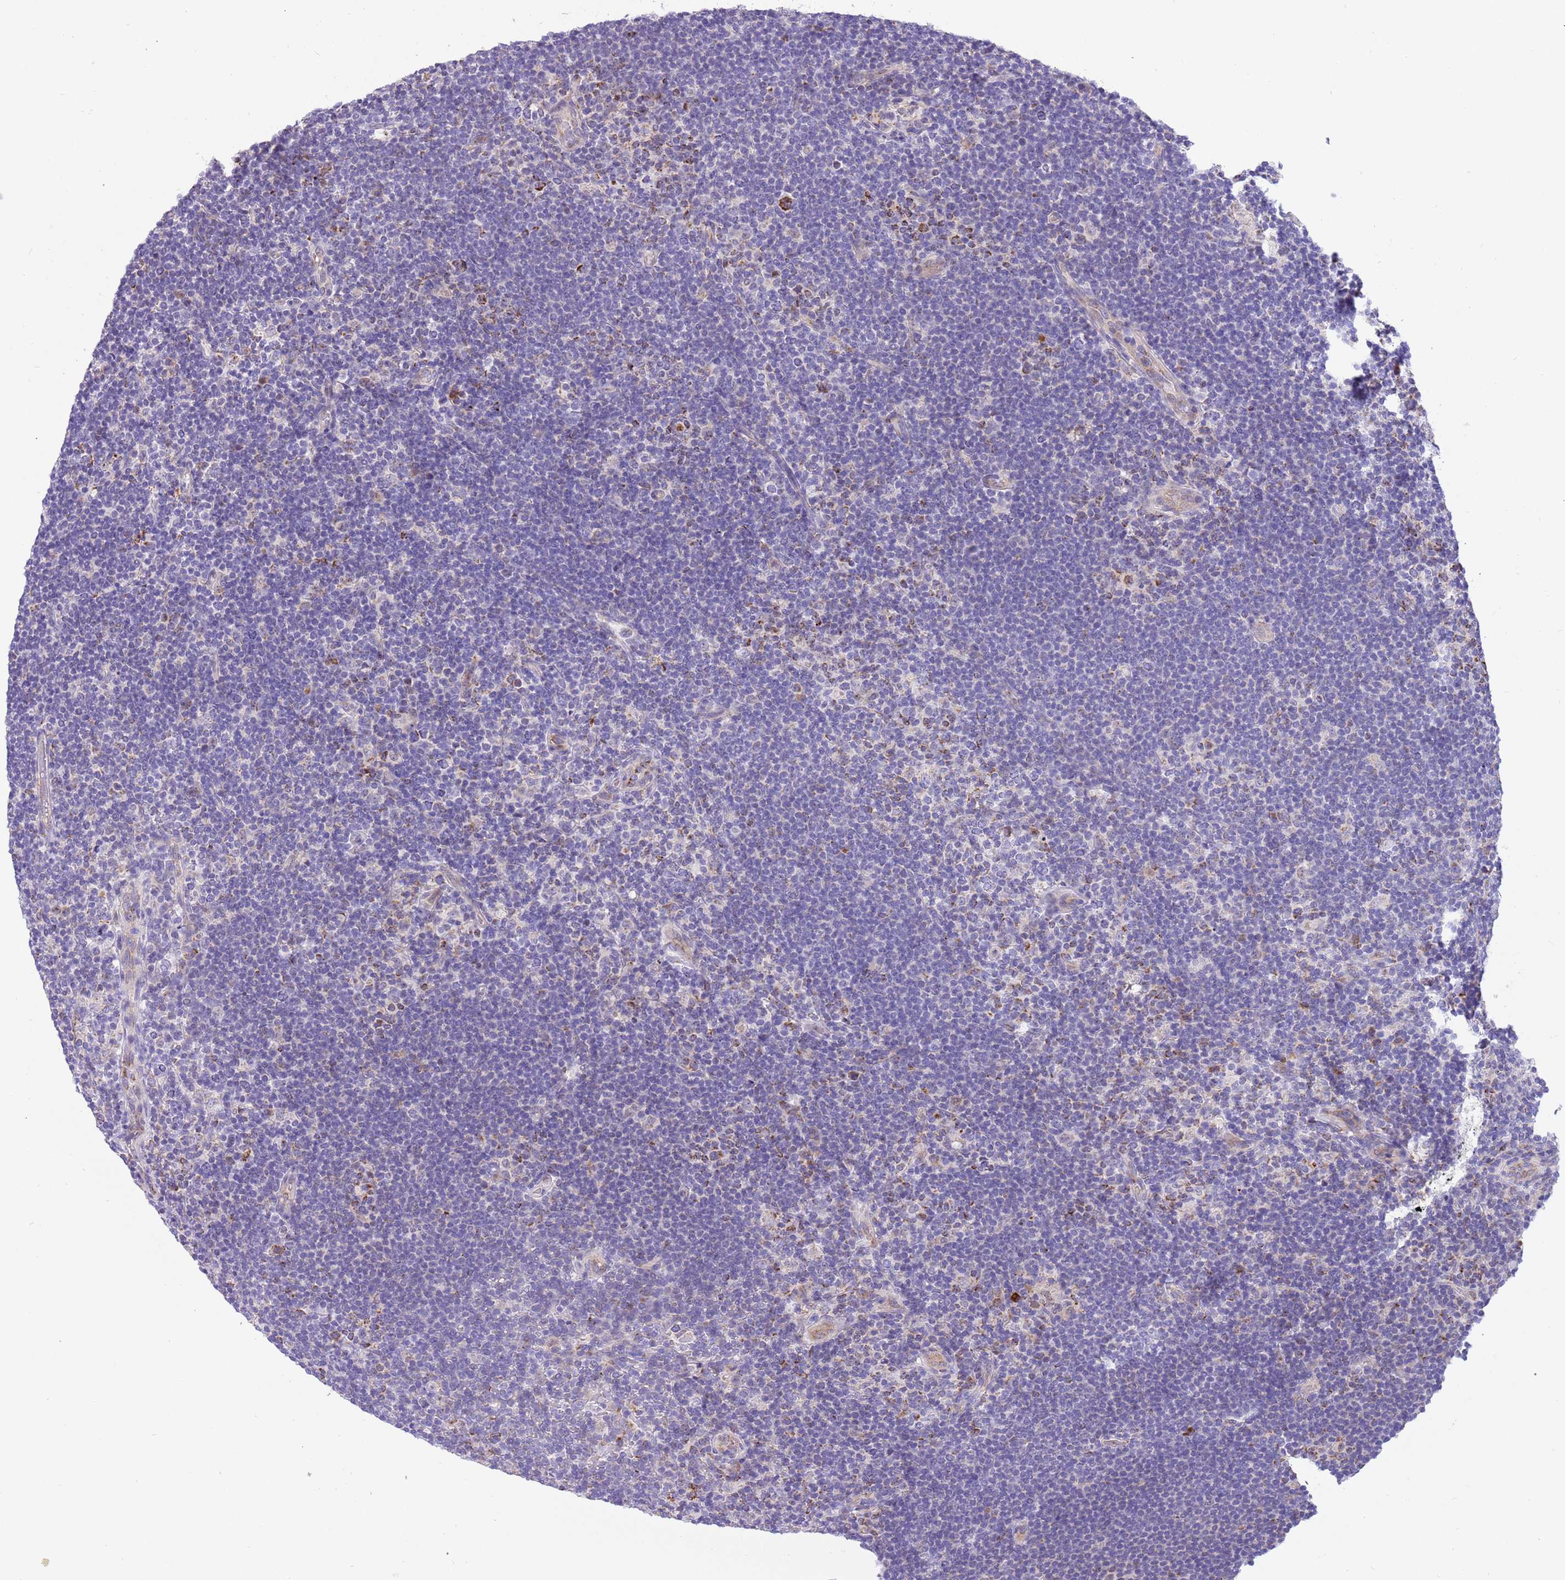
{"staining": {"intensity": "strong", "quantity": "<25%", "location": "cytoplasmic/membranous"}, "tissue": "lymphoma", "cell_type": "Tumor cells", "image_type": "cancer", "snomed": [{"axis": "morphology", "description": "Hodgkin's disease, NOS"}, {"axis": "topography", "description": "Lymph node"}], "caption": "Tumor cells exhibit strong cytoplasmic/membranous staining in about <25% of cells in Hodgkin's disease.", "gene": "COX17", "patient": {"sex": "female", "age": 57}}